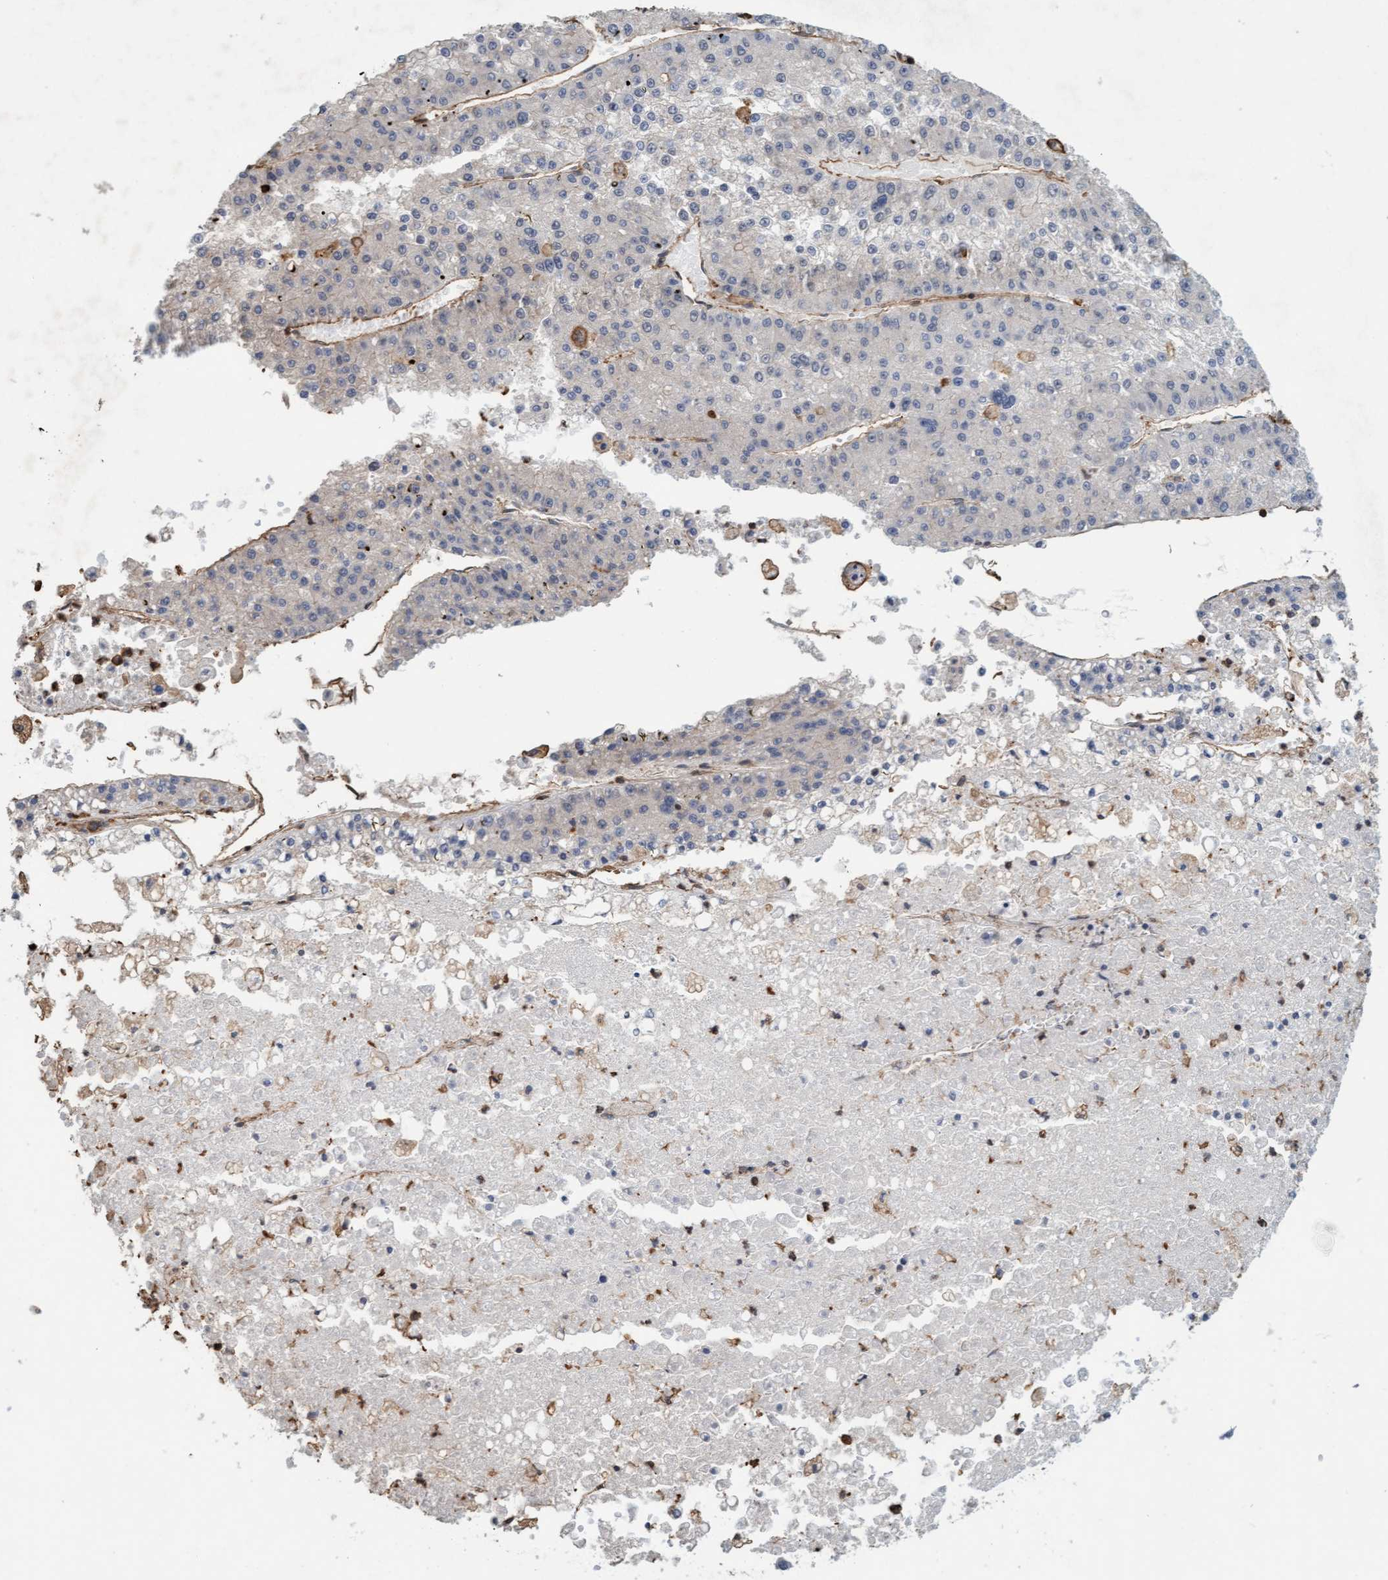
{"staining": {"intensity": "negative", "quantity": "none", "location": "none"}, "tissue": "liver cancer", "cell_type": "Tumor cells", "image_type": "cancer", "snomed": [{"axis": "morphology", "description": "Carcinoma, Hepatocellular, NOS"}, {"axis": "topography", "description": "Liver"}], "caption": "DAB immunohistochemical staining of human liver cancer exhibits no significant staining in tumor cells.", "gene": "FXR2", "patient": {"sex": "female", "age": 73}}